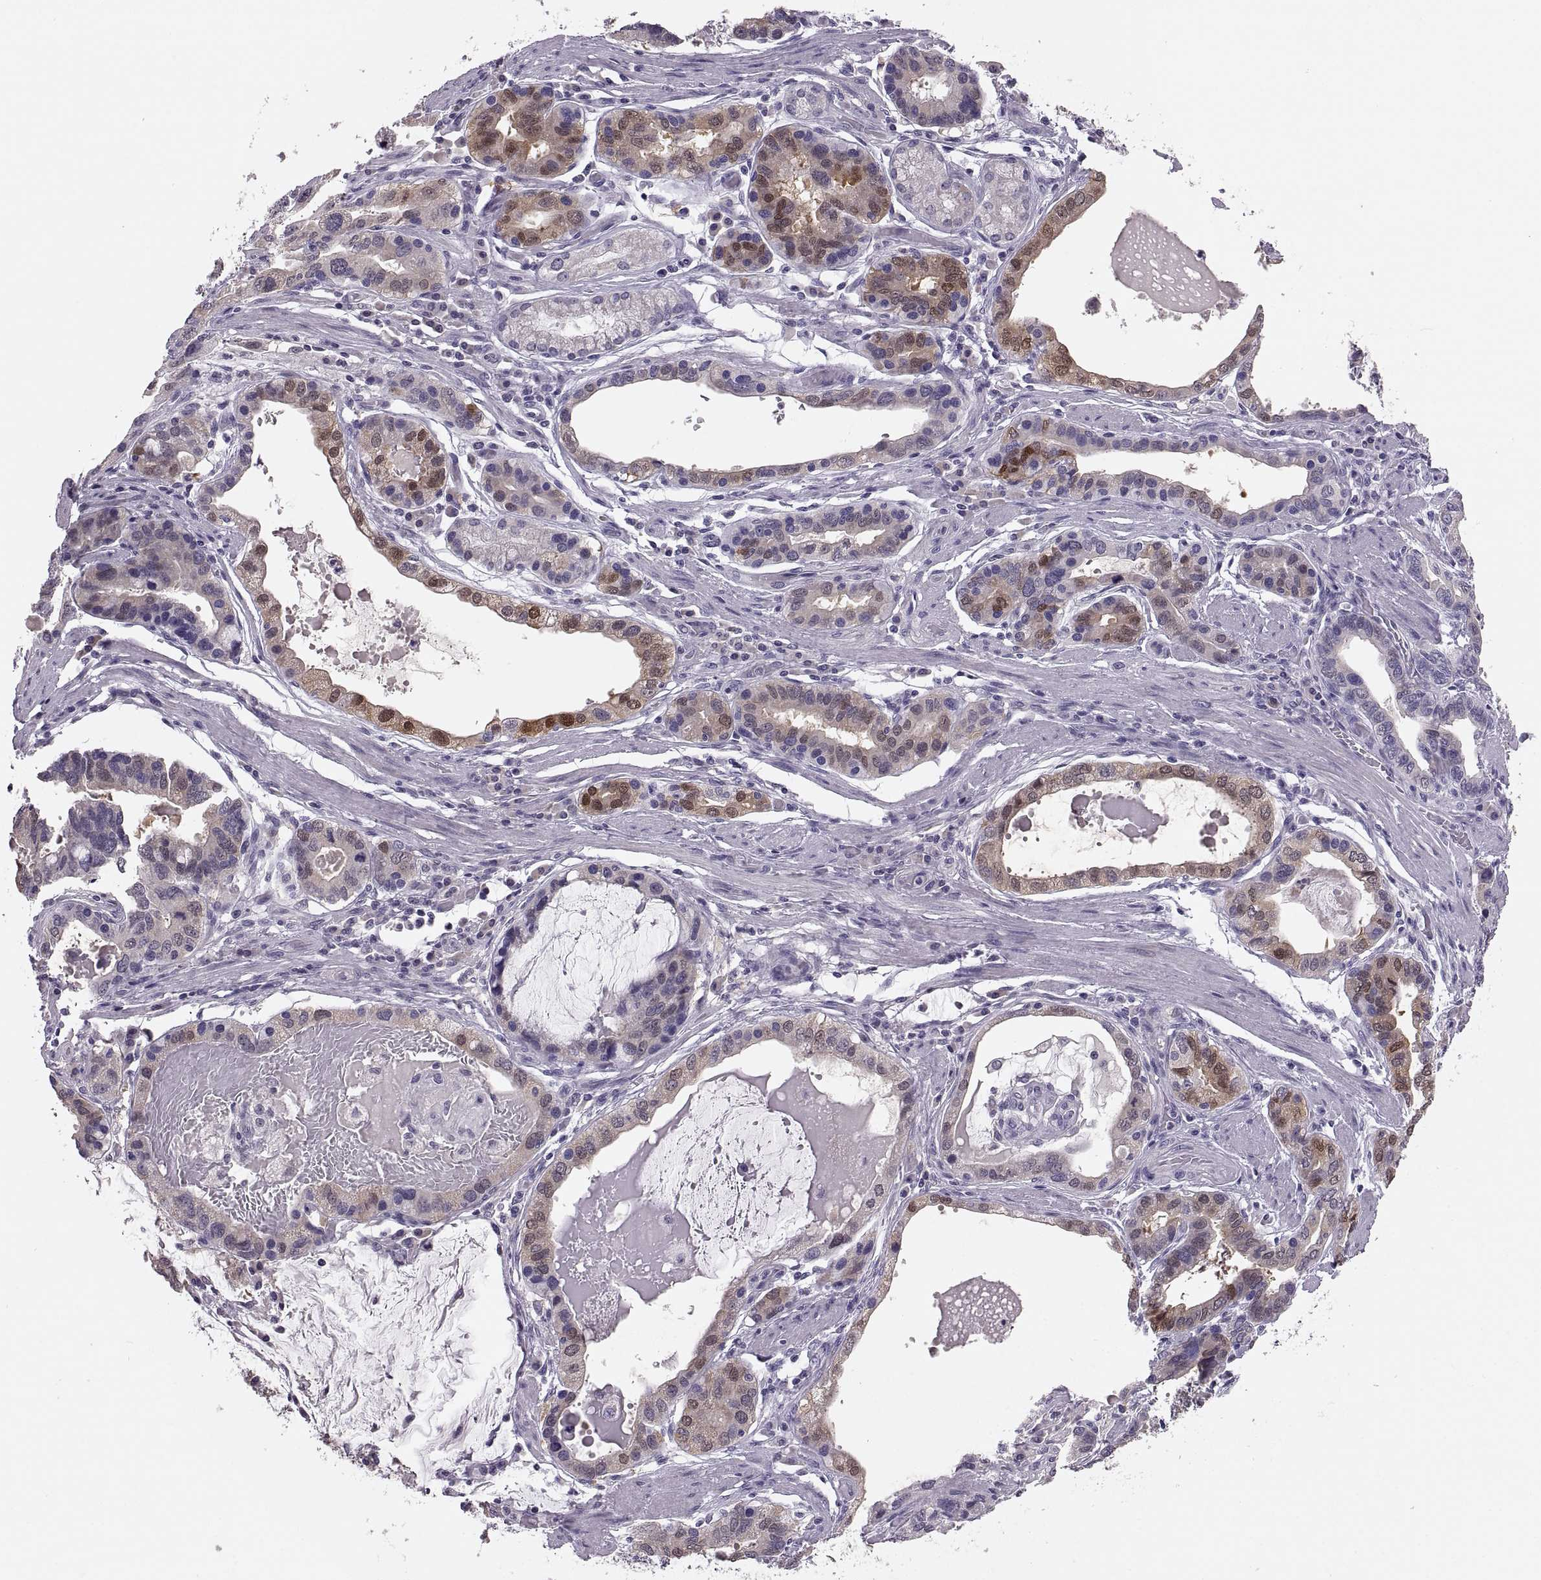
{"staining": {"intensity": "moderate", "quantity": "25%-75%", "location": "cytoplasmic/membranous,nuclear"}, "tissue": "stomach cancer", "cell_type": "Tumor cells", "image_type": "cancer", "snomed": [{"axis": "morphology", "description": "Adenocarcinoma, NOS"}, {"axis": "topography", "description": "Stomach, lower"}], "caption": "Immunohistochemical staining of stomach cancer exhibits medium levels of moderate cytoplasmic/membranous and nuclear protein positivity in approximately 25%-75% of tumor cells.", "gene": "ADH6", "patient": {"sex": "female", "age": 76}}